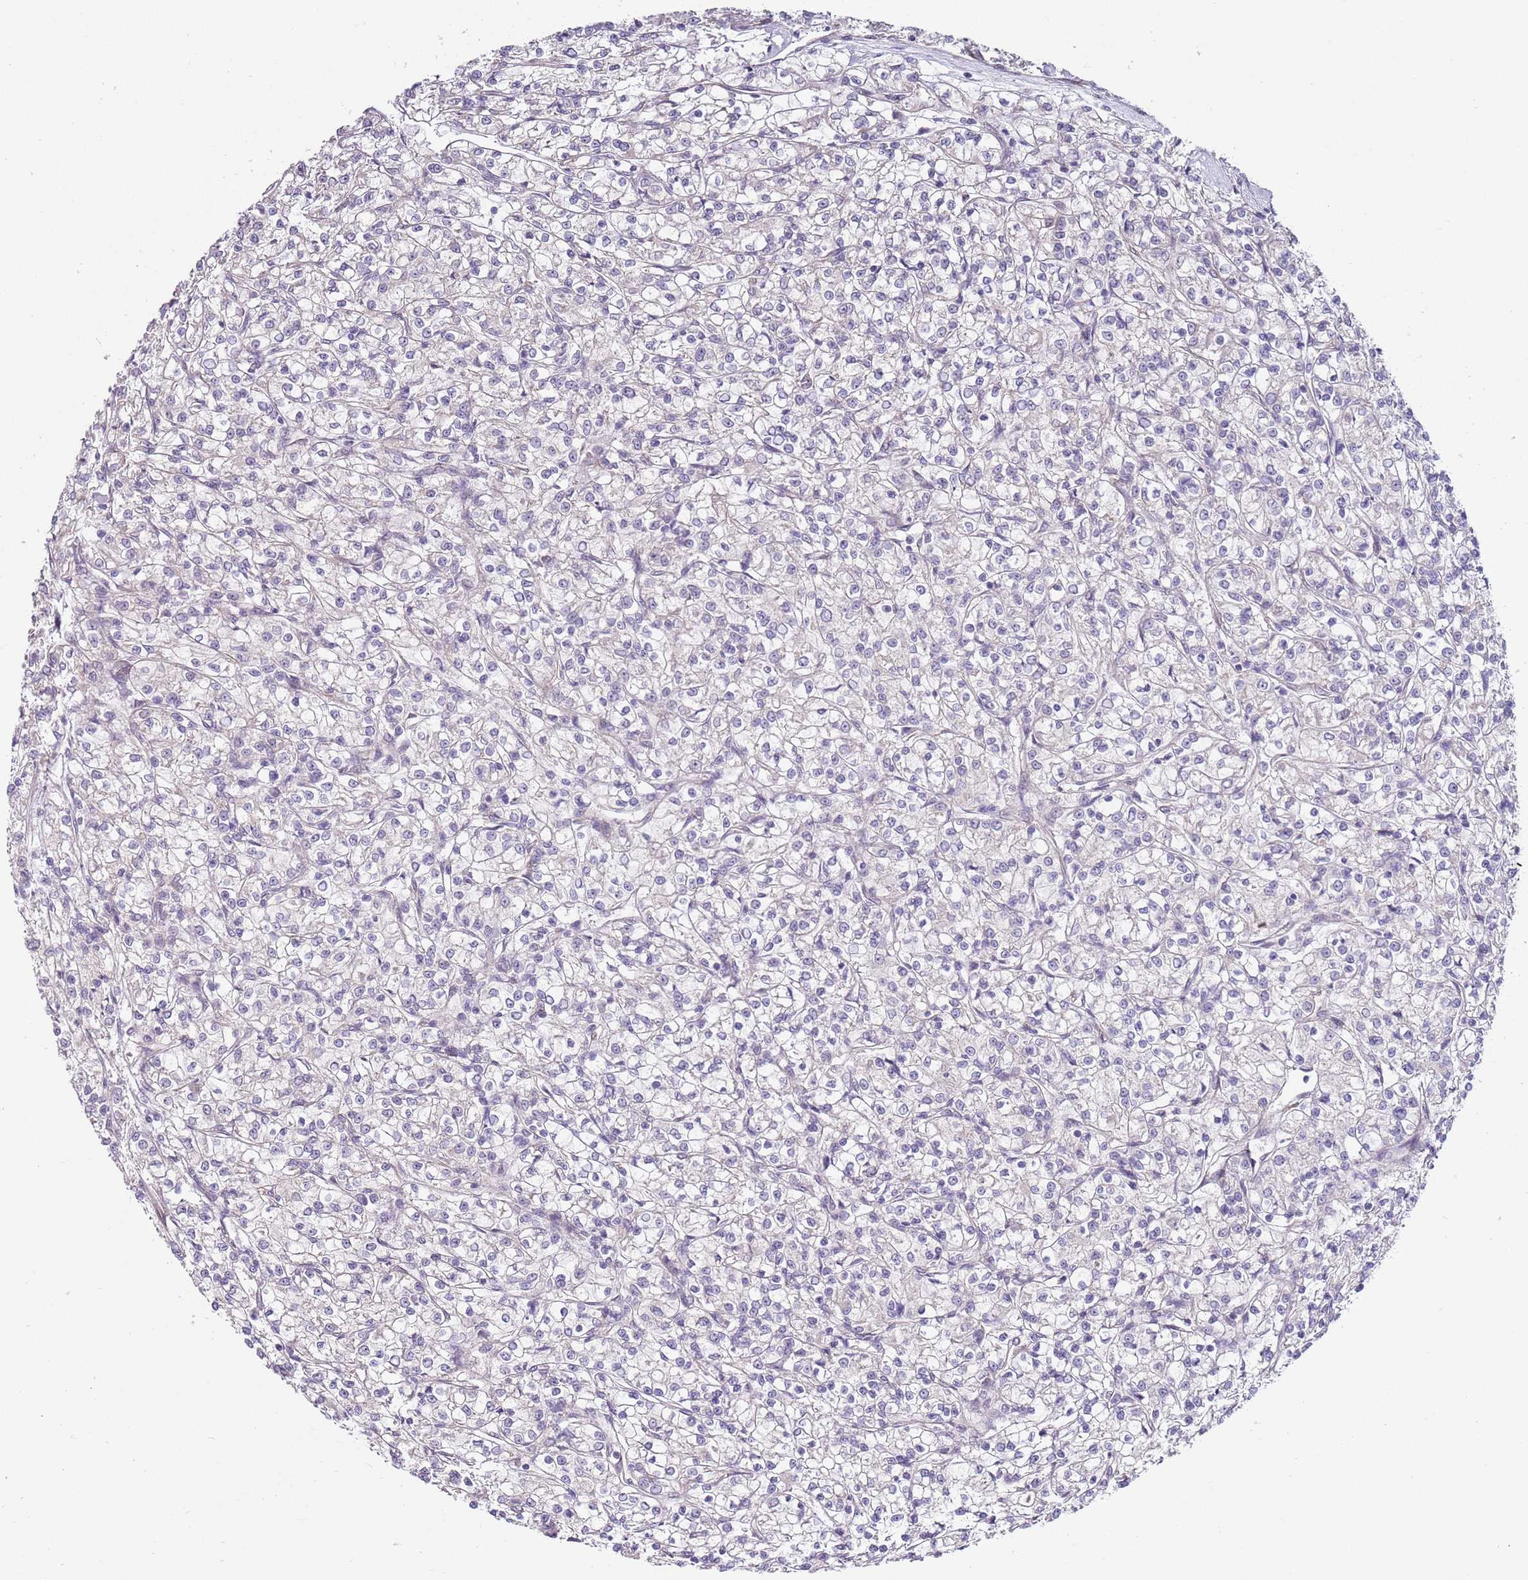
{"staining": {"intensity": "negative", "quantity": "none", "location": "none"}, "tissue": "renal cancer", "cell_type": "Tumor cells", "image_type": "cancer", "snomed": [{"axis": "morphology", "description": "Adenocarcinoma, NOS"}, {"axis": "topography", "description": "Kidney"}], "caption": "The image displays no staining of tumor cells in renal cancer (adenocarcinoma).", "gene": "TBC1D9", "patient": {"sex": "female", "age": 59}}